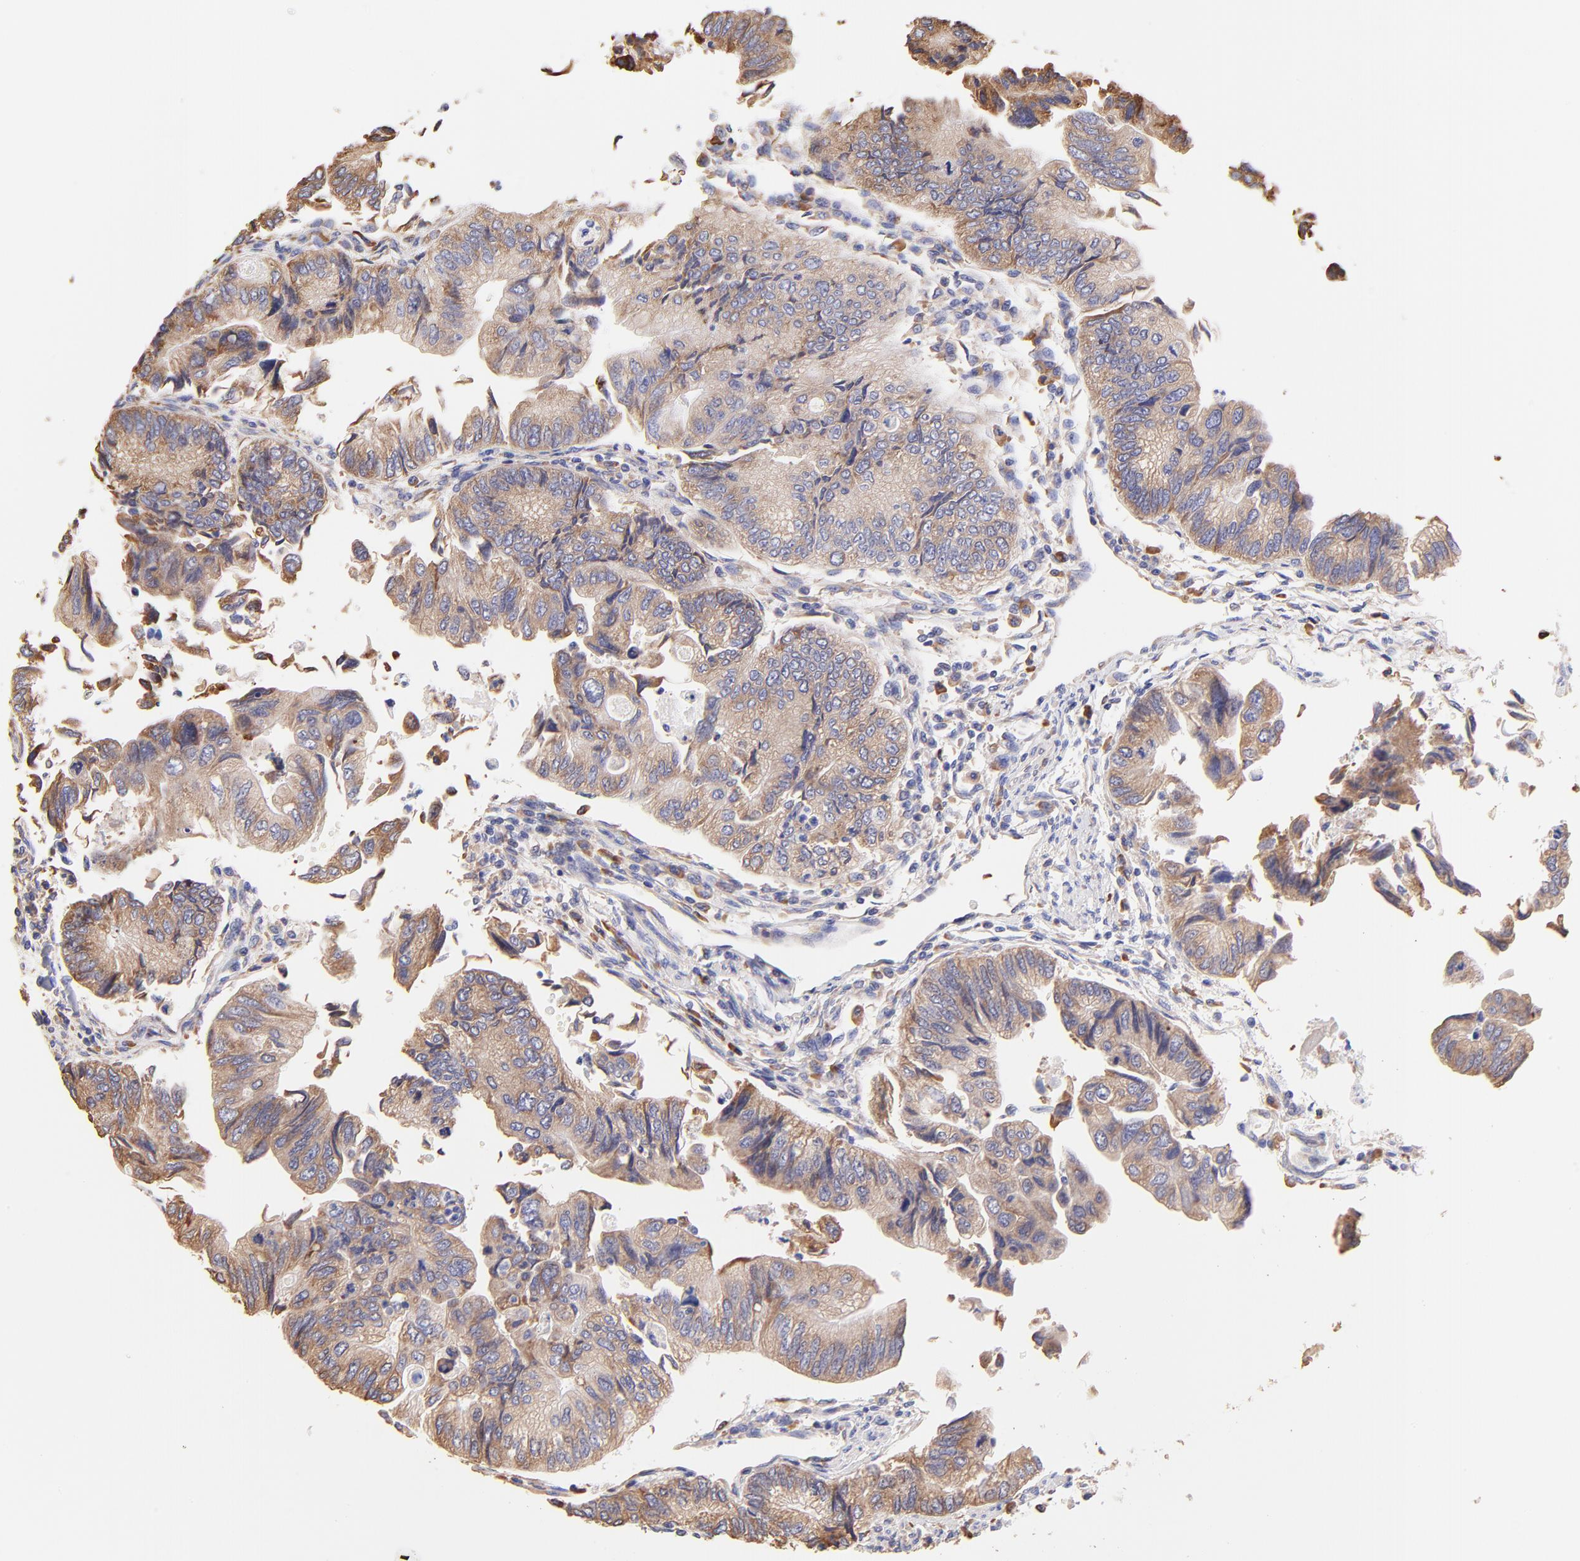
{"staining": {"intensity": "moderate", "quantity": ">75%", "location": "cytoplasmic/membranous"}, "tissue": "colorectal cancer", "cell_type": "Tumor cells", "image_type": "cancer", "snomed": [{"axis": "morphology", "description": "Adenocarcinoma, NOS"}, {"axis": "topography", "description": "Colon"}], "caption": "Immunohistochemical staining of adenocarcinoma (colorectal) demonstrates medium levels of moderate cytoplasmic/membranous expression in approximately >75% of tumor cells.", "gene": "RPL30", "patient": {"sex": "female", "age": 11}}